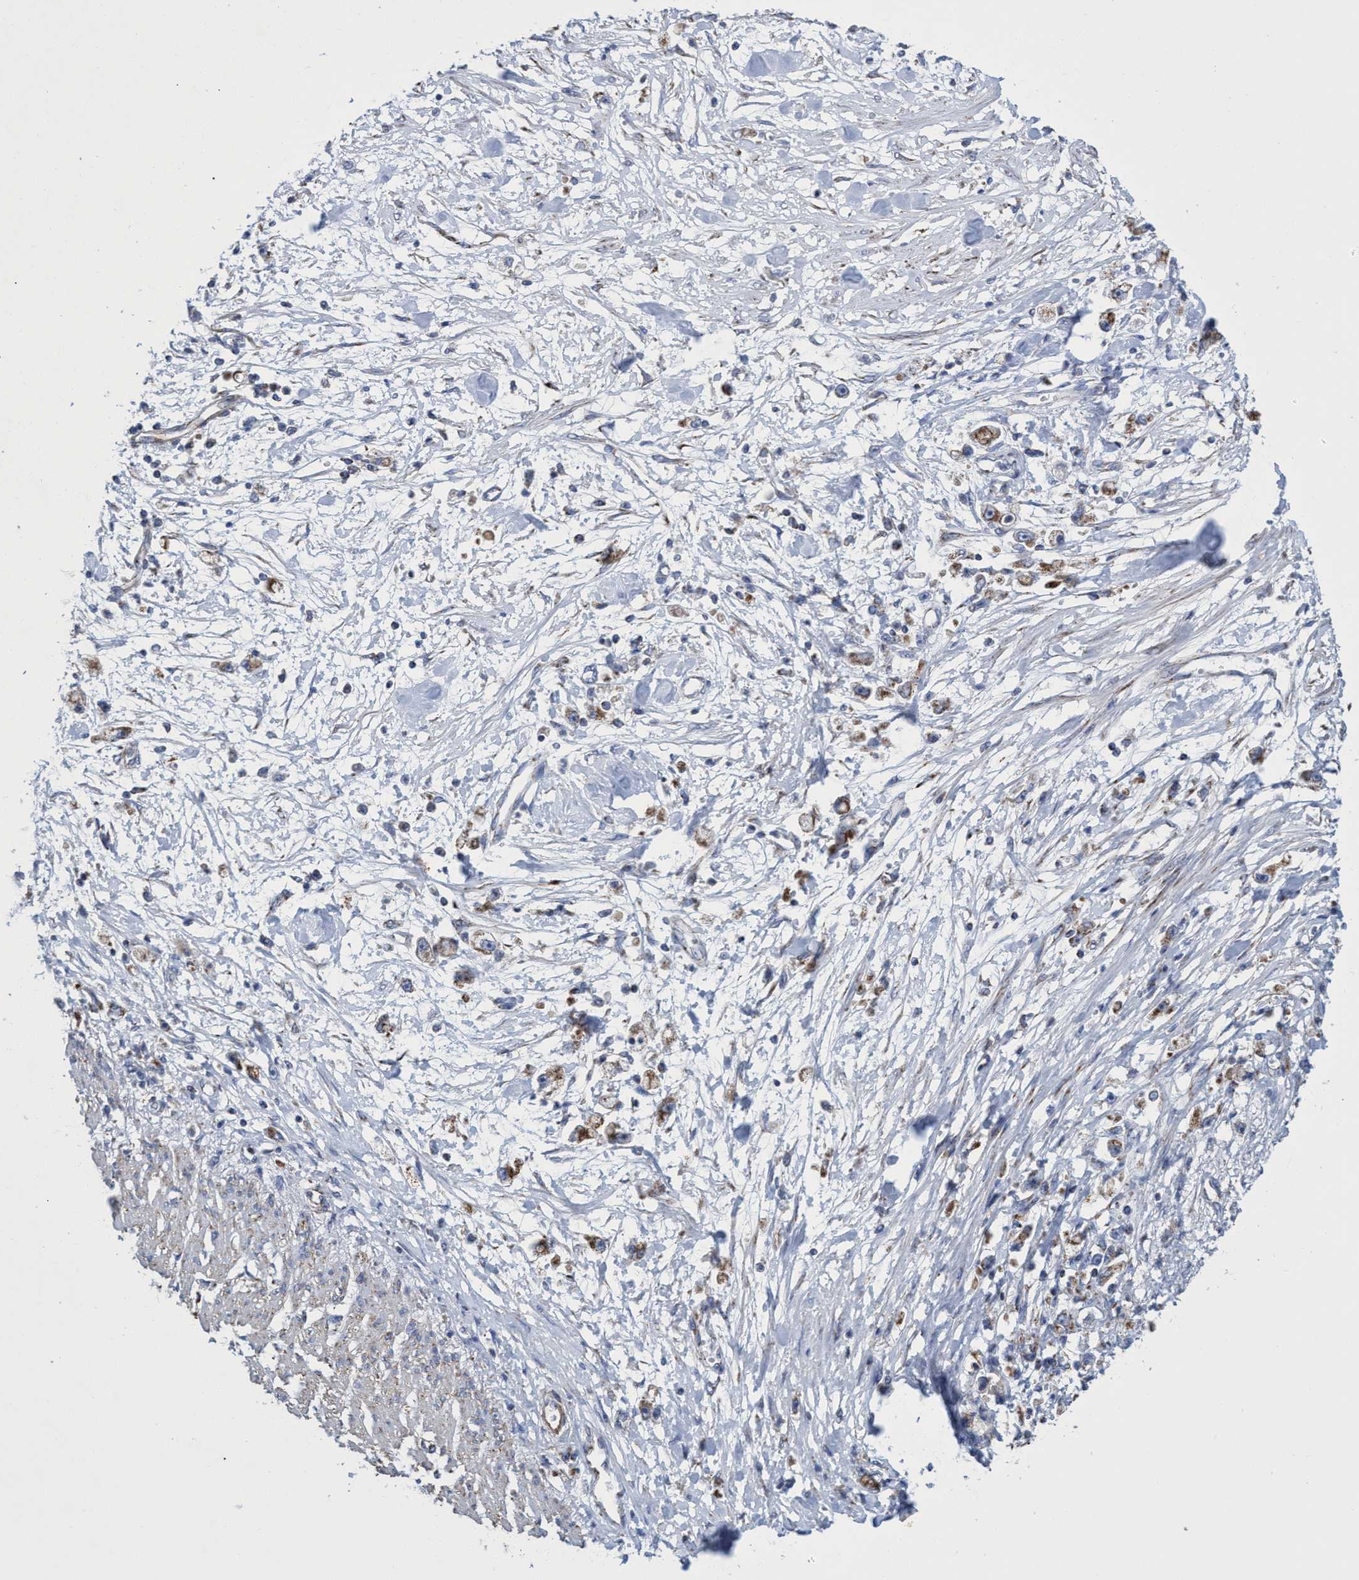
{"staining": {"intensity": "moderate", "quantity": "25%-75%", "location": "cytoplasmic/membranous"}, "tissue": "stomach cancer", "cell_type": "Tumor cells", "image_type": "cancer", "snomed": [{"axis": "morphology", "description": "Adenocarcinoma, NOS"}, {"axis": "topography", "description": "Stomach"}], "caption": "Moderate cytoplasmic/membranous protein expression is present in approximately 25%-75% of tumor cells in stomach adenocarcinoma.", "gene": "ZNF750", "patient": {"sex": "female", "age": 59}}